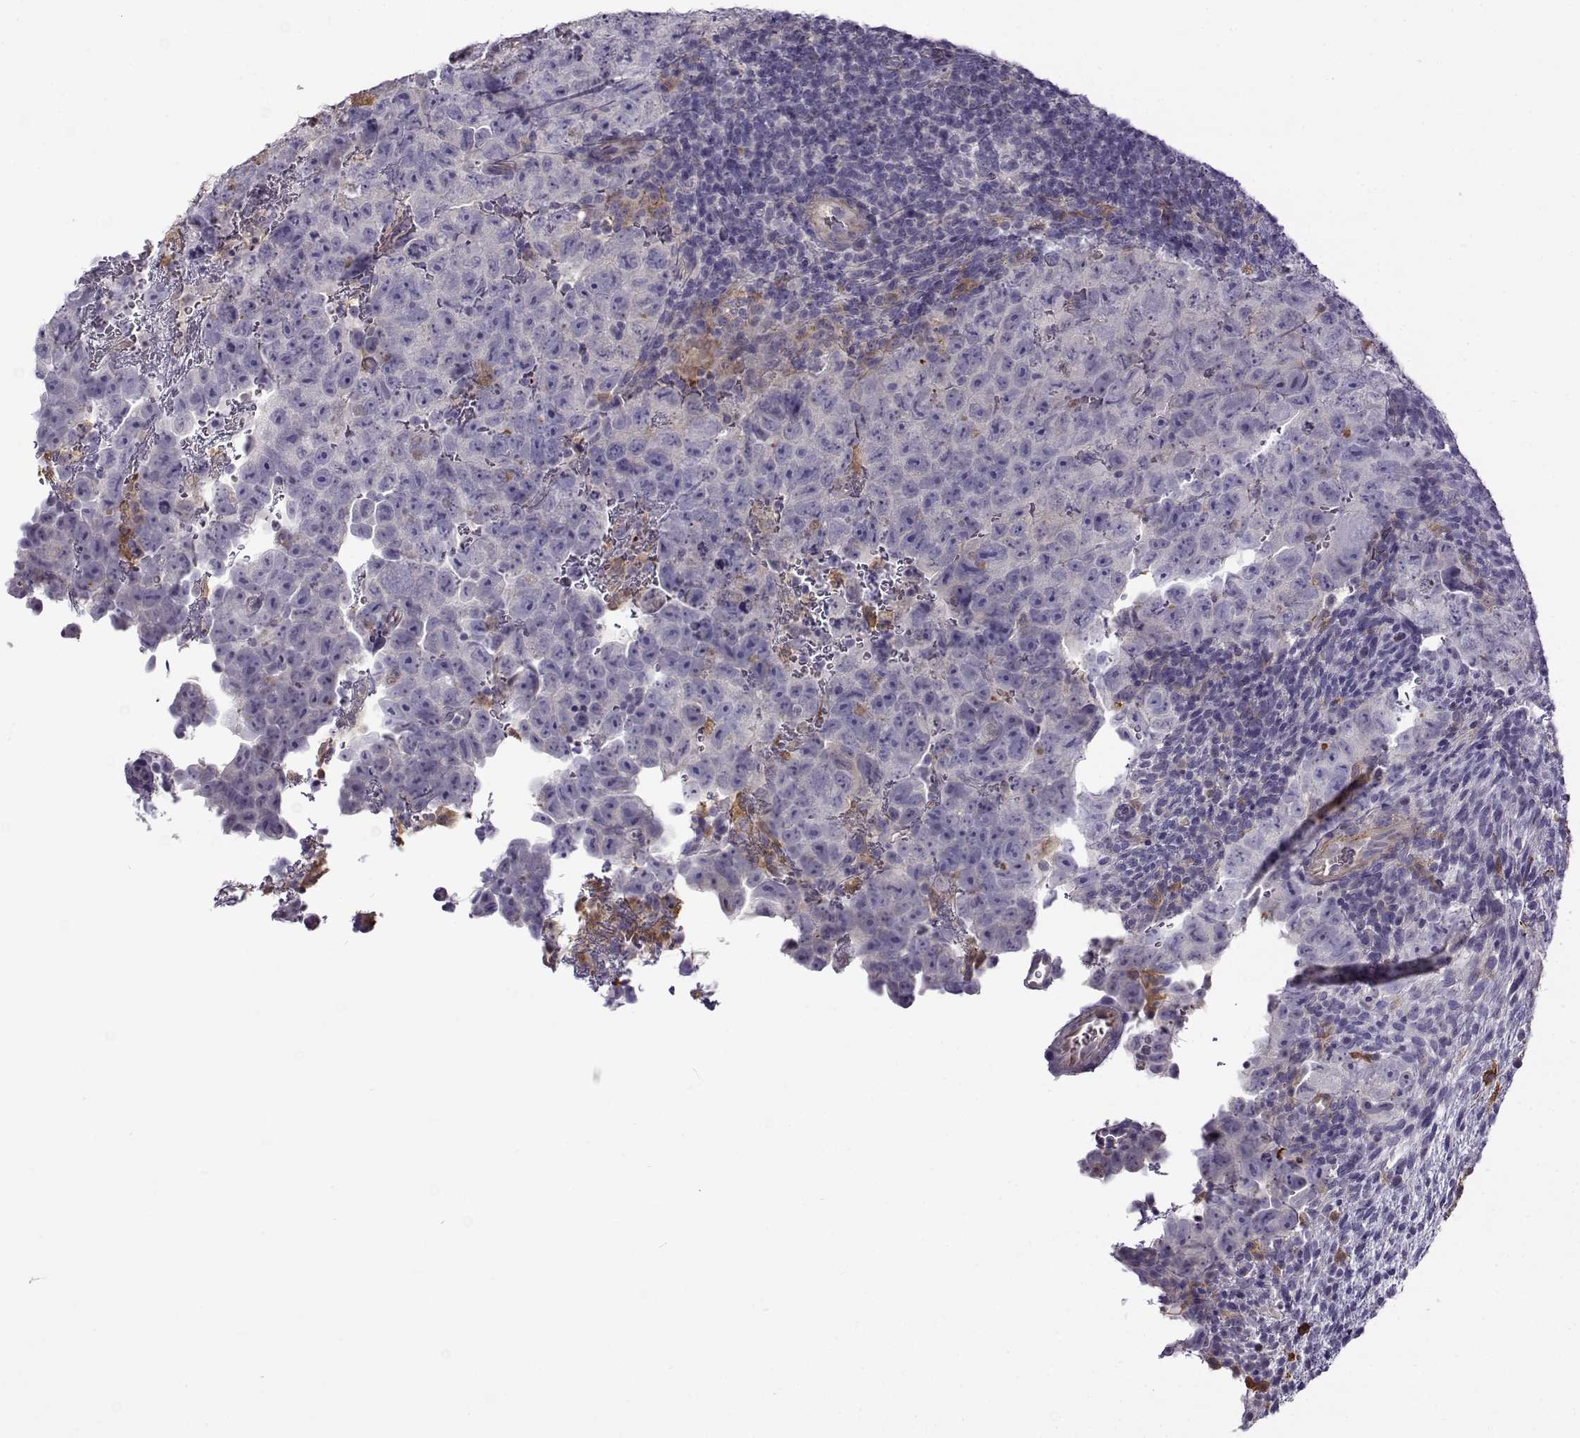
{"staining": {"intensity": "negative", "quantity": "none", "location": "none"}, "tissue": "testis cancer", "cell_type": "Tumor cells", "image_type": "cancer", "snomed": [{"axis": "morphology", "description": "Carcinoma, Embryonal, NOS"}, {"axis": "topography", "description": "Testis"}], "caption": "This is an IHC histopathology image of testis cancer (embryonal carcinoma). There is no expression in tumor cells.", "gene": "UCP3", "patient": {"sex": "male", "age": 24}}